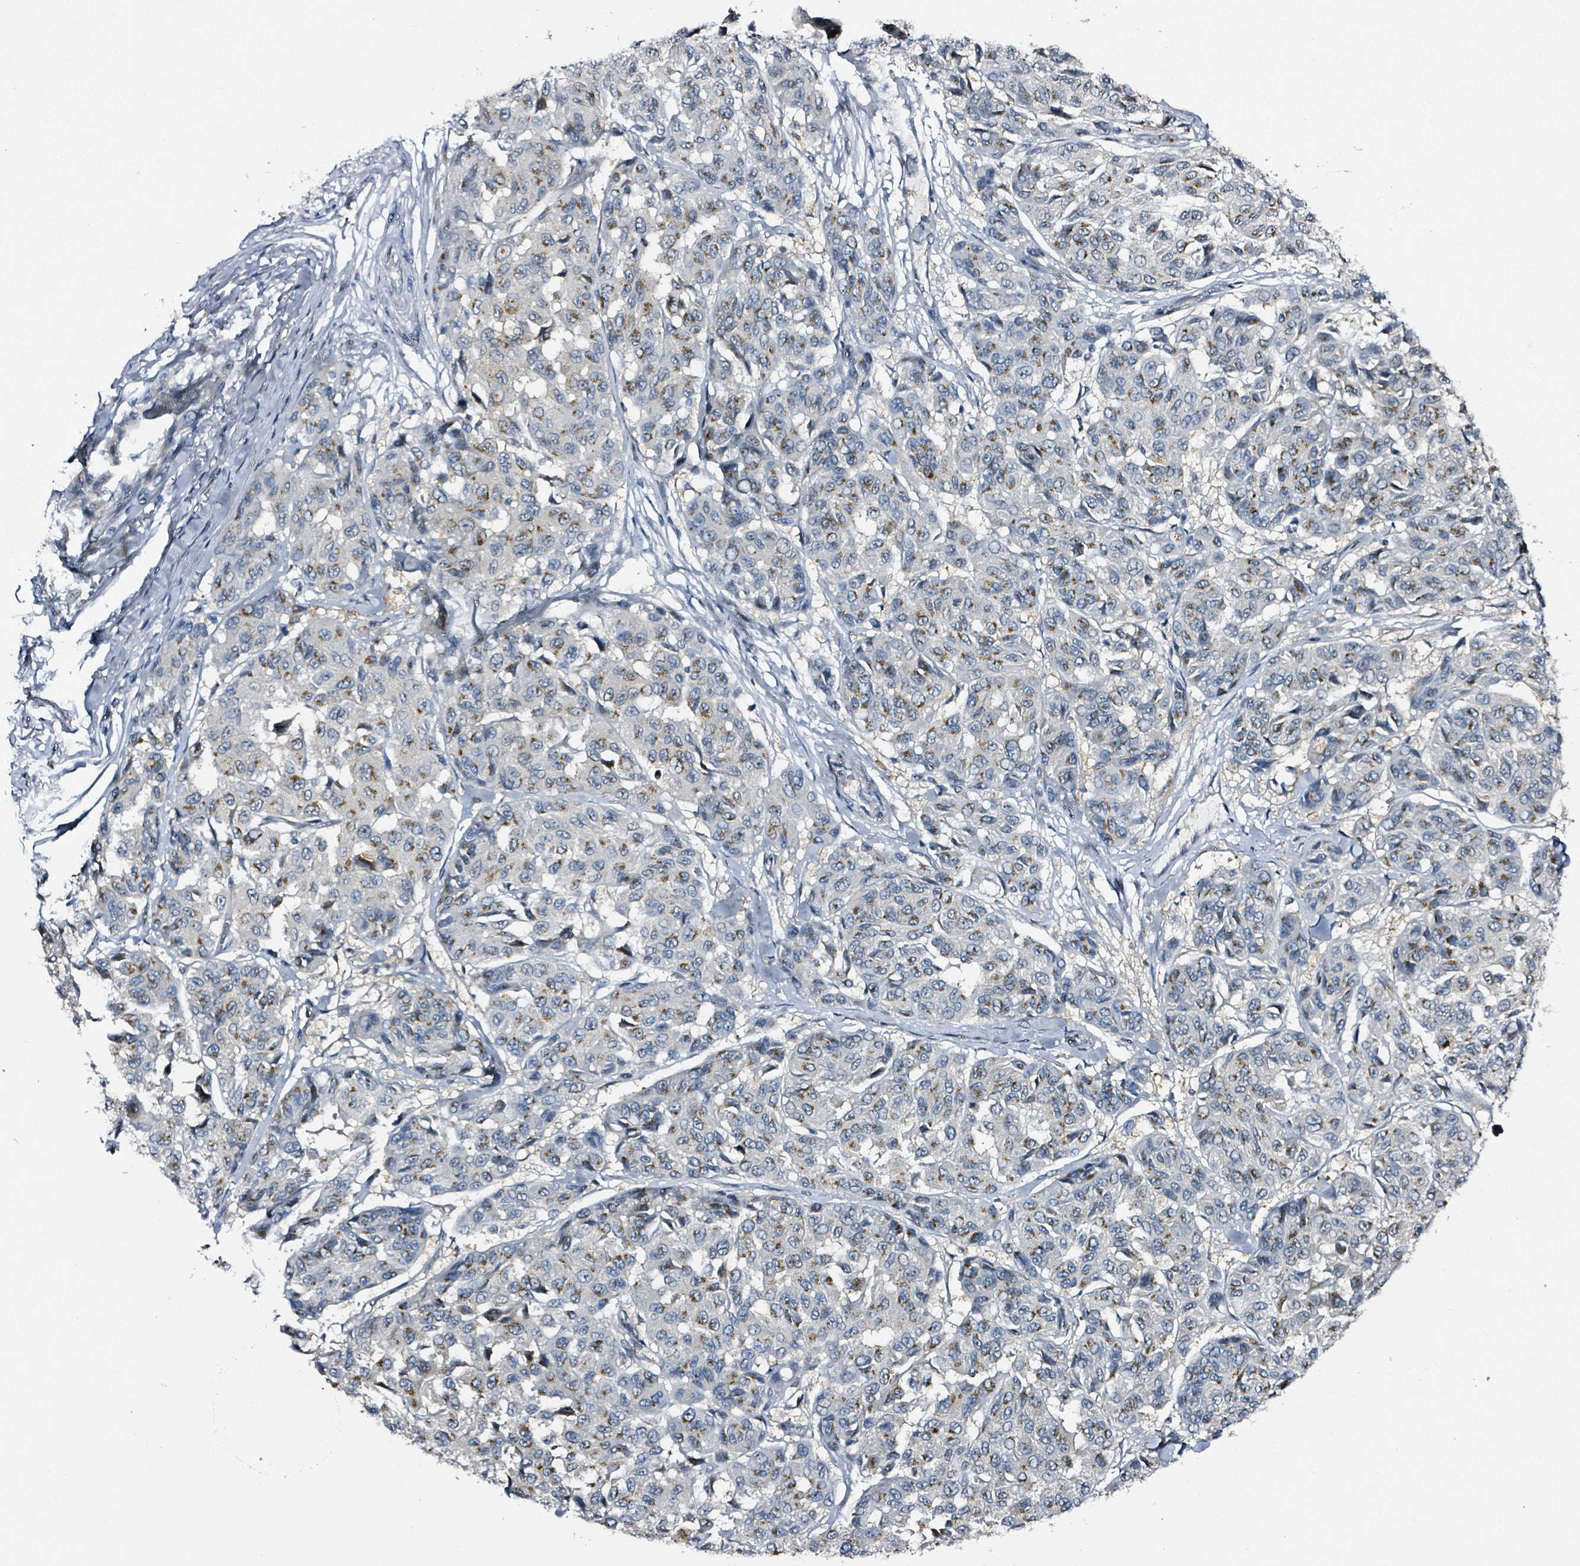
{"staining": {"intensity": "moderate", "quantity": ">75%", "location": "cytoplasmic/membranous"}, "tissue": "melanoma", "cell_type": "Tumor cells", "image_type": "cancer", "snomed": [{"axis": "morphology", "description": "Malignant melanoma, NOS"}, {"axis": "topography", "description": "Skin"}], "caption": "Melanoma stained with a protein marker shows moderate staining in tumor cells.", "gene": "B3GAT3", "patient": {"sex": "female", "age": 66}}